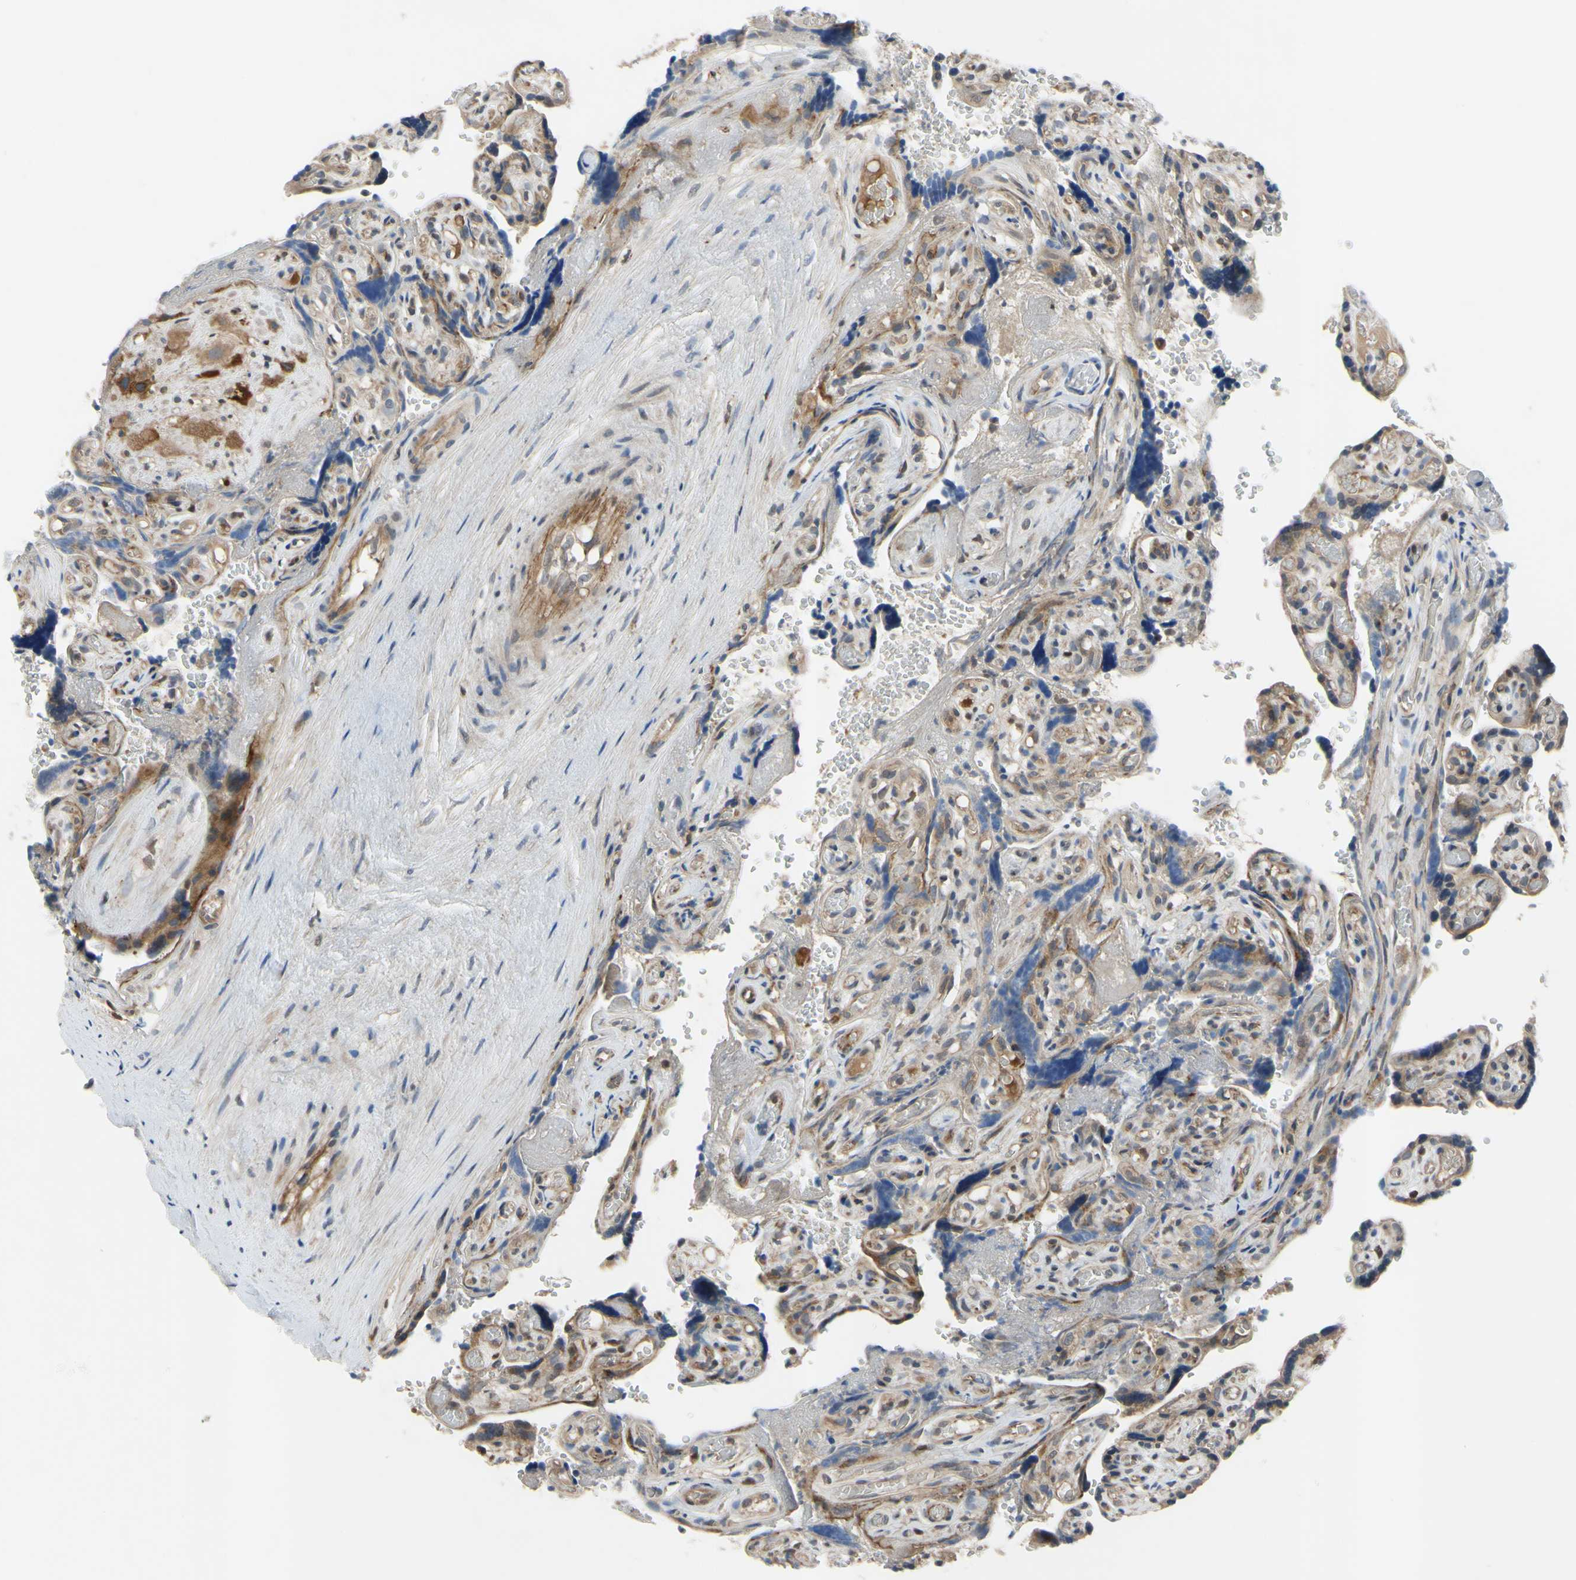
{"staining": {"intensity": "moderate", "quantity": ">75%", "location": "cytoplasmic/membranous"}, "tissue": "placenta", "cell_type": "Trophoblastic cells", "image_type": "normal", "snomed": [{"axis": "morphology", "description": "Normal tissue, NOS"}, {"axis": "topography", "description": "Placenta"}], "caption": "Protein positivity by IHC displays moderate cytoplasmic/membranous positivity in approximately >75% of trophoblastic cells in benign placenta.", "gene": "XIAP", "patient": {"sex": "female", "age": 30}}